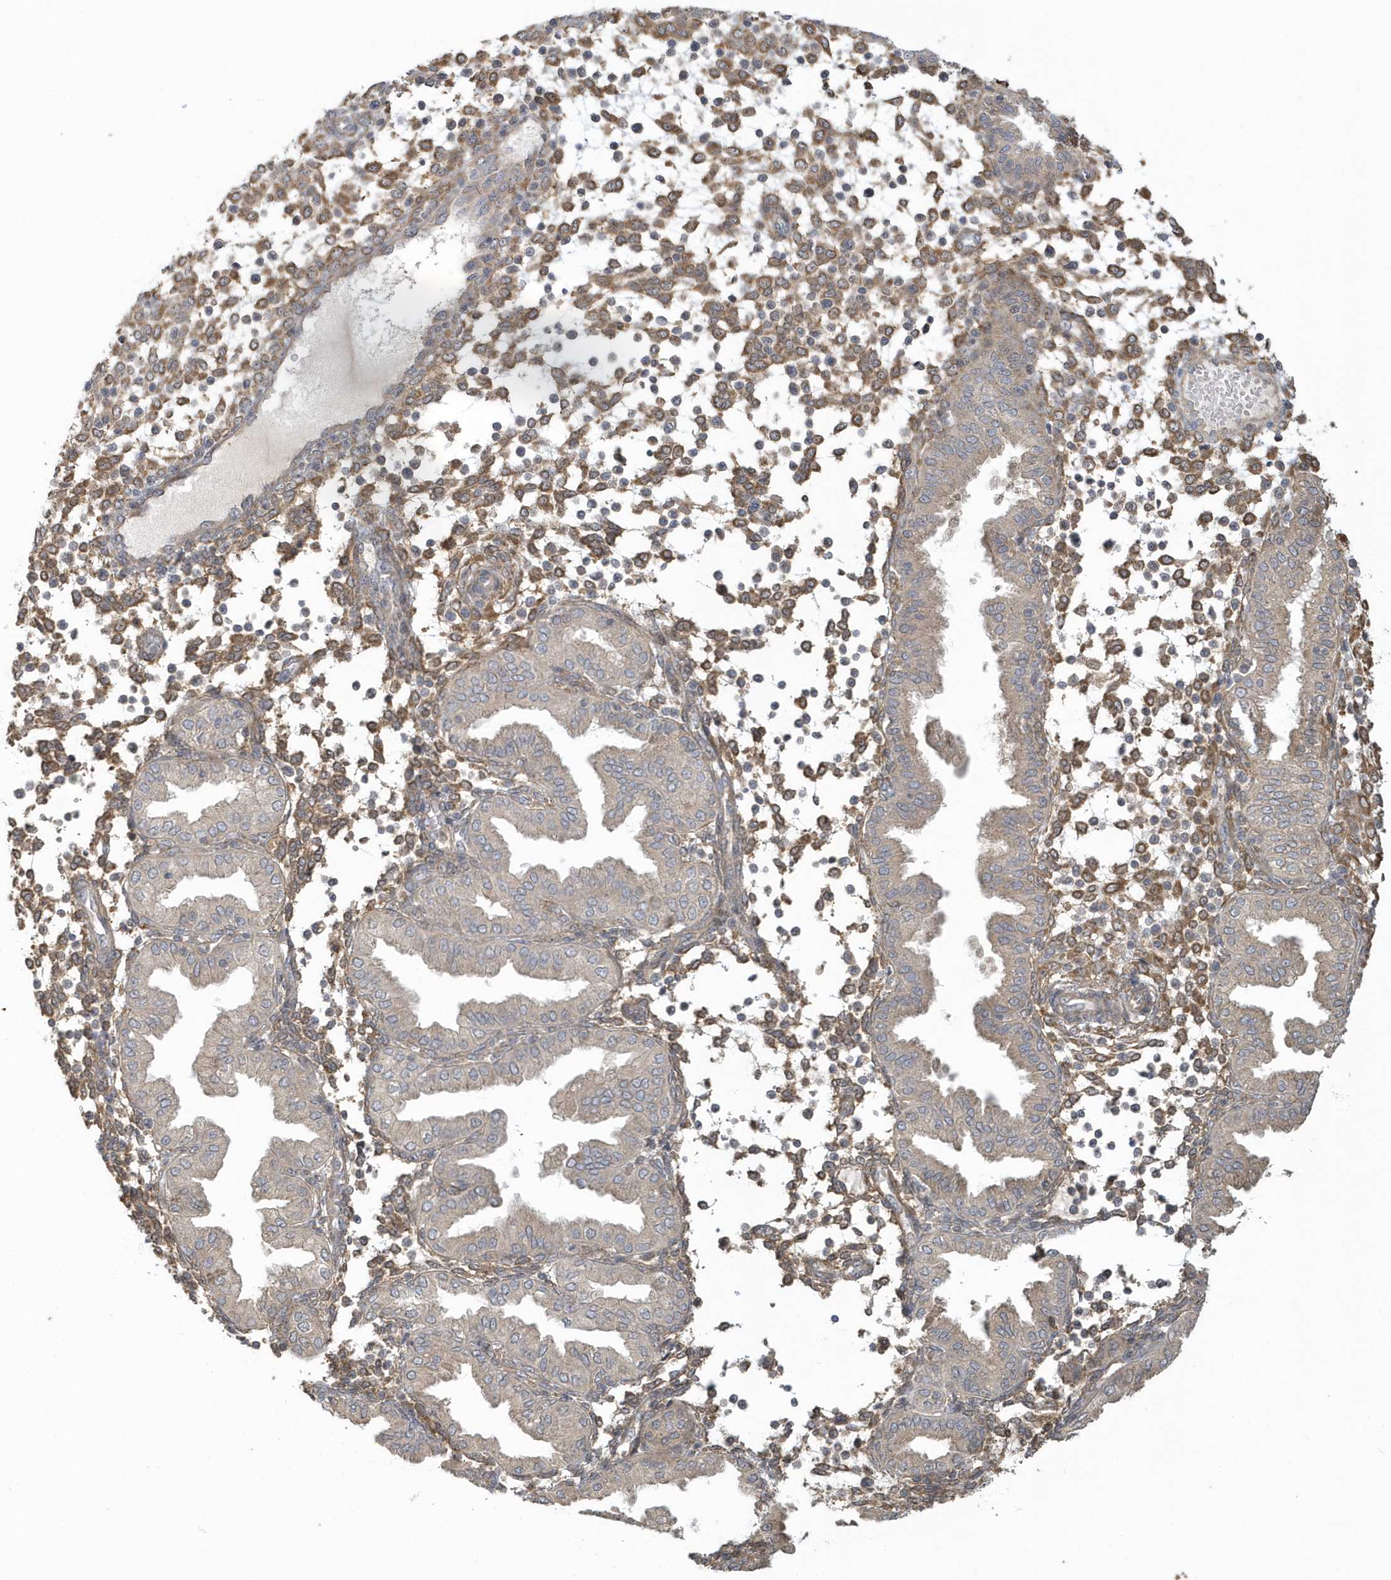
{"staining": {"intensity": "moderate", "quantity": "25%-75%", "location": "cytoplasmic/membranous"}, "tissue": "endometrium", "cell_type": "Cells in endometrial stroma", "image_type": "normal", "snomed": [{"axis": "morphology", "description": "Normal tissue, NOS"}, {"axis": "topography", "description": "Endometrium"}], "caption": "Endometrium stained with a brown dye exhibits moderate cytoplasmic/membranous positive expression in approximately 25%-75% of cells in endometrial stroma.", "gene": "THG1L", "patient": {"sex": "female", "age": 53}}